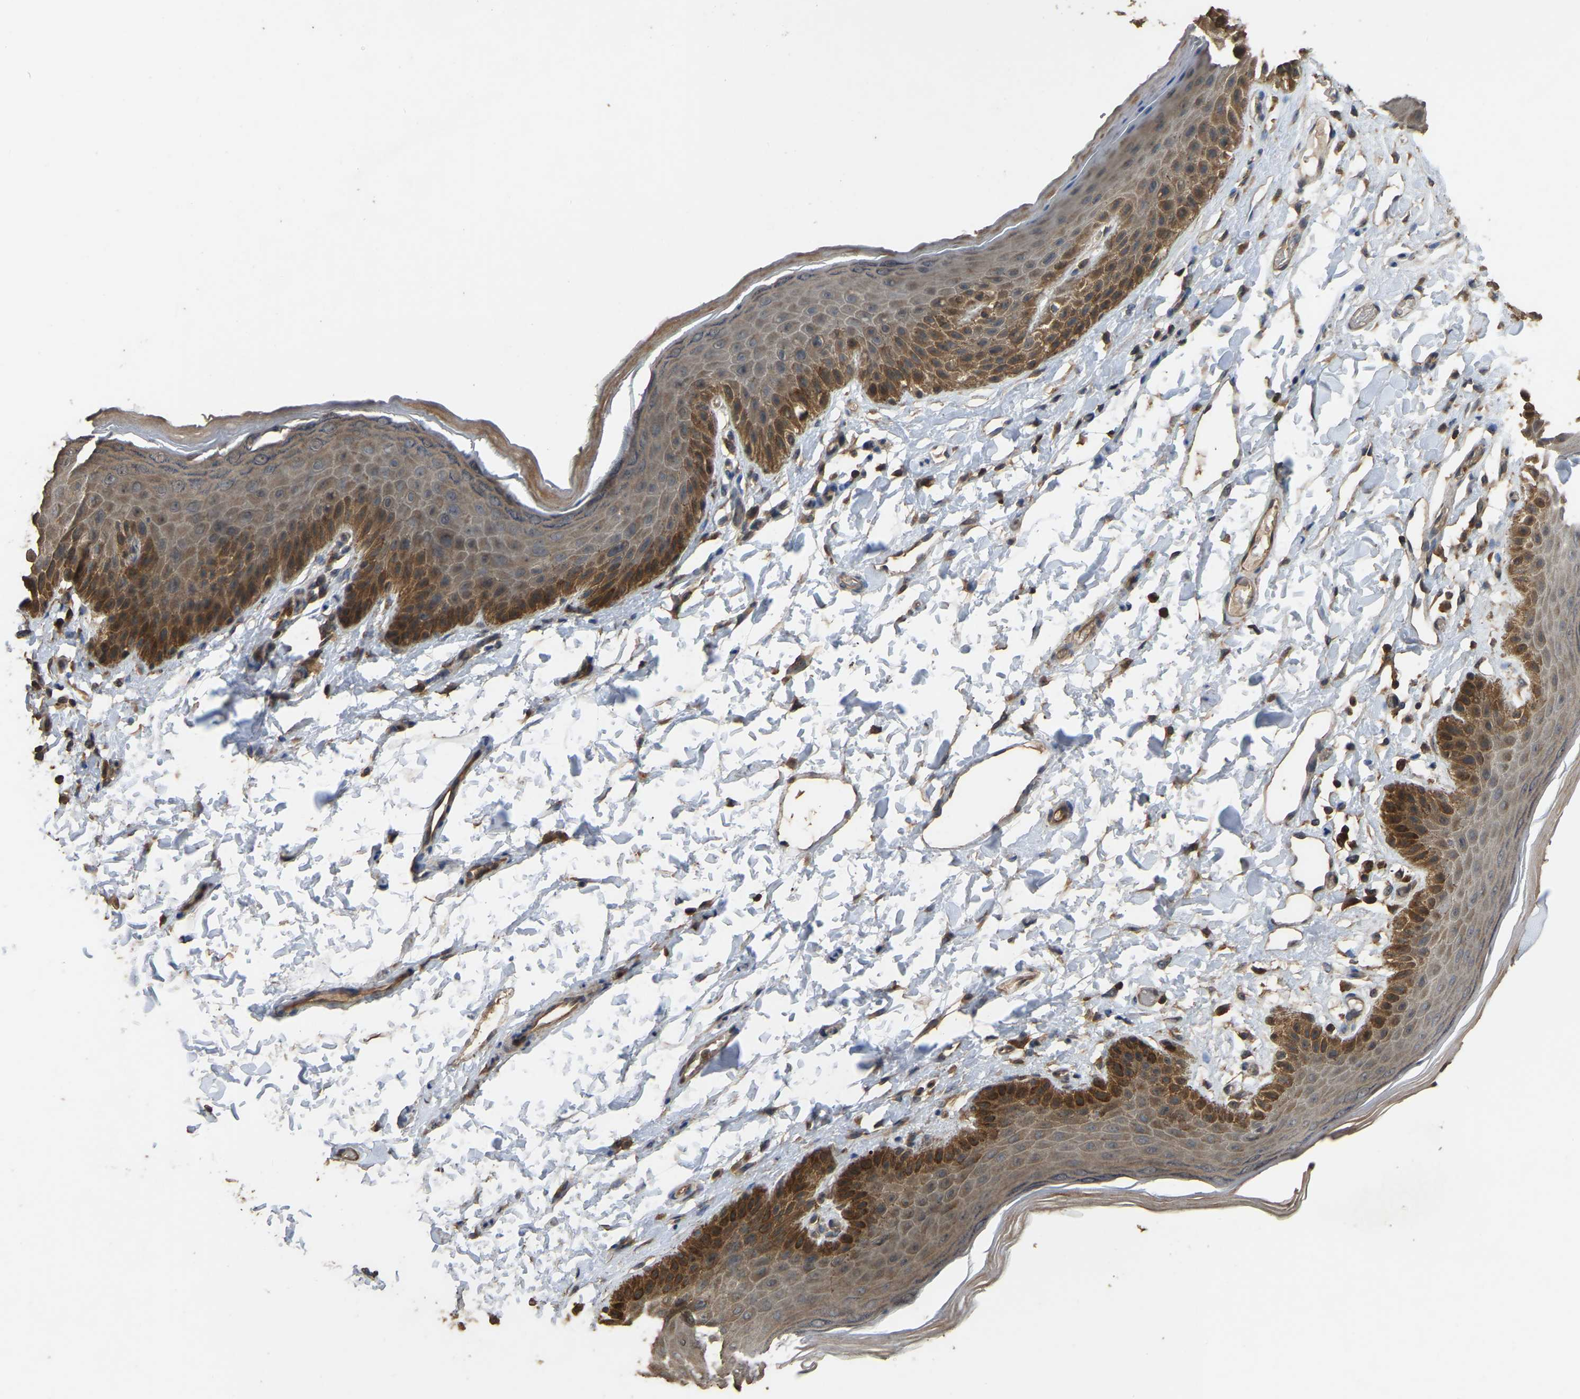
{"staining": {"intensity": "moderate", "quantity": ">75%", "location": "cytoplasmic/membranous"}, "tissue": "skin", "cell_type": "Epidermal cells", "image_type": "normal", "snomed": [{"axis": "morphology", "description": "Normal tissue, NOS"}, {"axis": "topography", "description": "Anal"}], "caption": "High-magnification brightfield microscopy of unremarkable skin stained with DAB (3,3'-diaminobenzidine) (brown) and counterstained with hematoxylin (blue). epidermal cells exhibit moderate cytoplasmic/membranous positivity is identified in about>75% of cells.", "gene": "FHIT", "patient": {"sex": "male", "age": 44}}